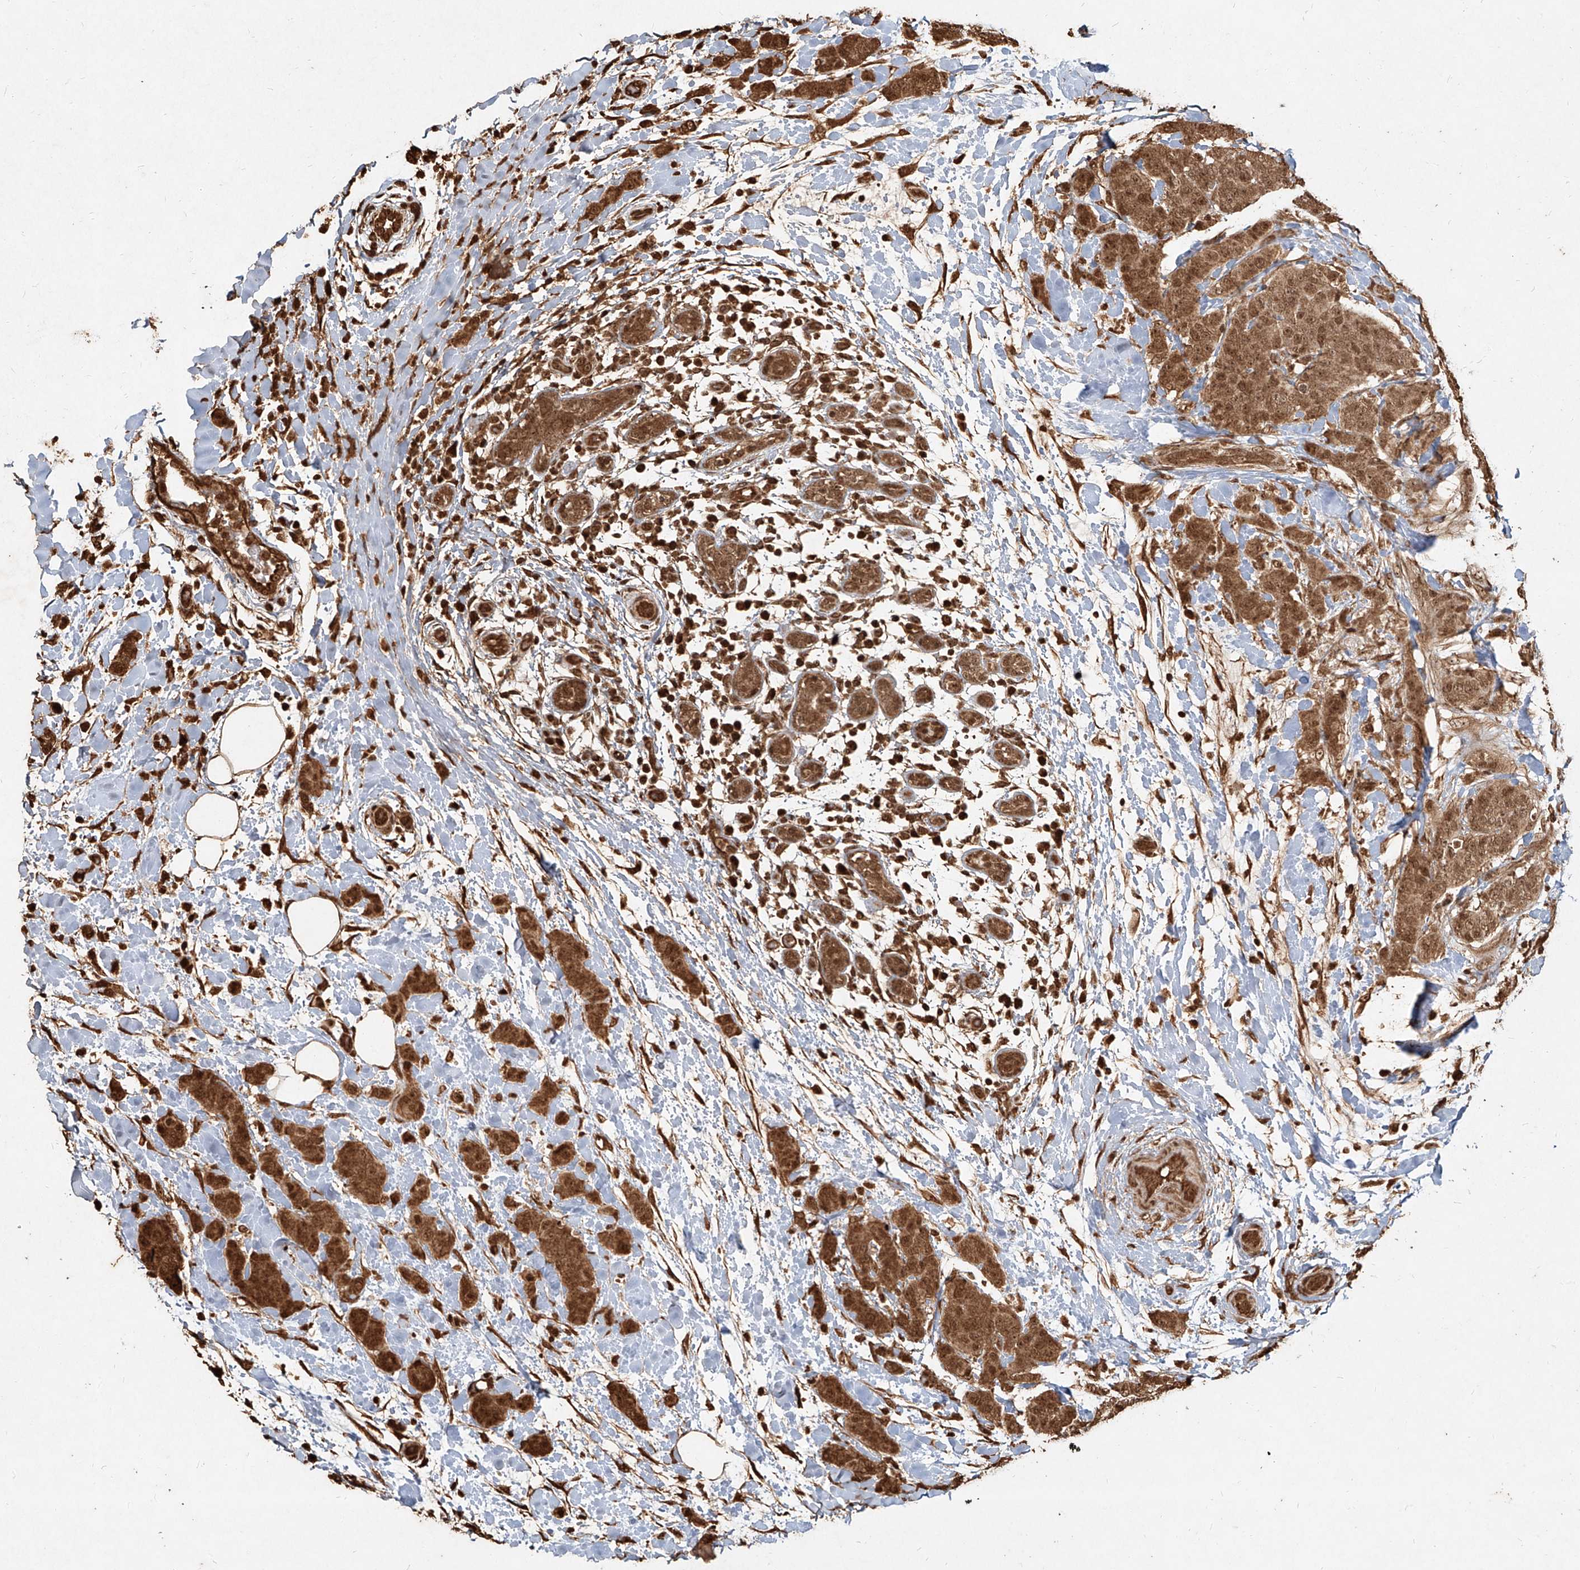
{"staining": {"intensity": "moderate", "quantity": ">75%", "location": "cytoplasmic/membranous,nuclear"}, "tissue": "breast cancer", "cell_type": "Tumor cells", "image_type": "cancer", "snomed": [{"axis": "morphology", "description": "Normal tissue, NOS"}, {"axis": "morphology", "description": "Duct carcinoma"}, {"axis": "topography", "description": "Breast"}], "caption": "About >75% of tumor cells in intraductal carcinoma (breast) reveal moderate cytoplasmic/membranous and nuclear protein staining as visualized by brown immunohistochemical staining.", "gene": "UBE2K", "patient": {"sex": "female", "age": 40}}